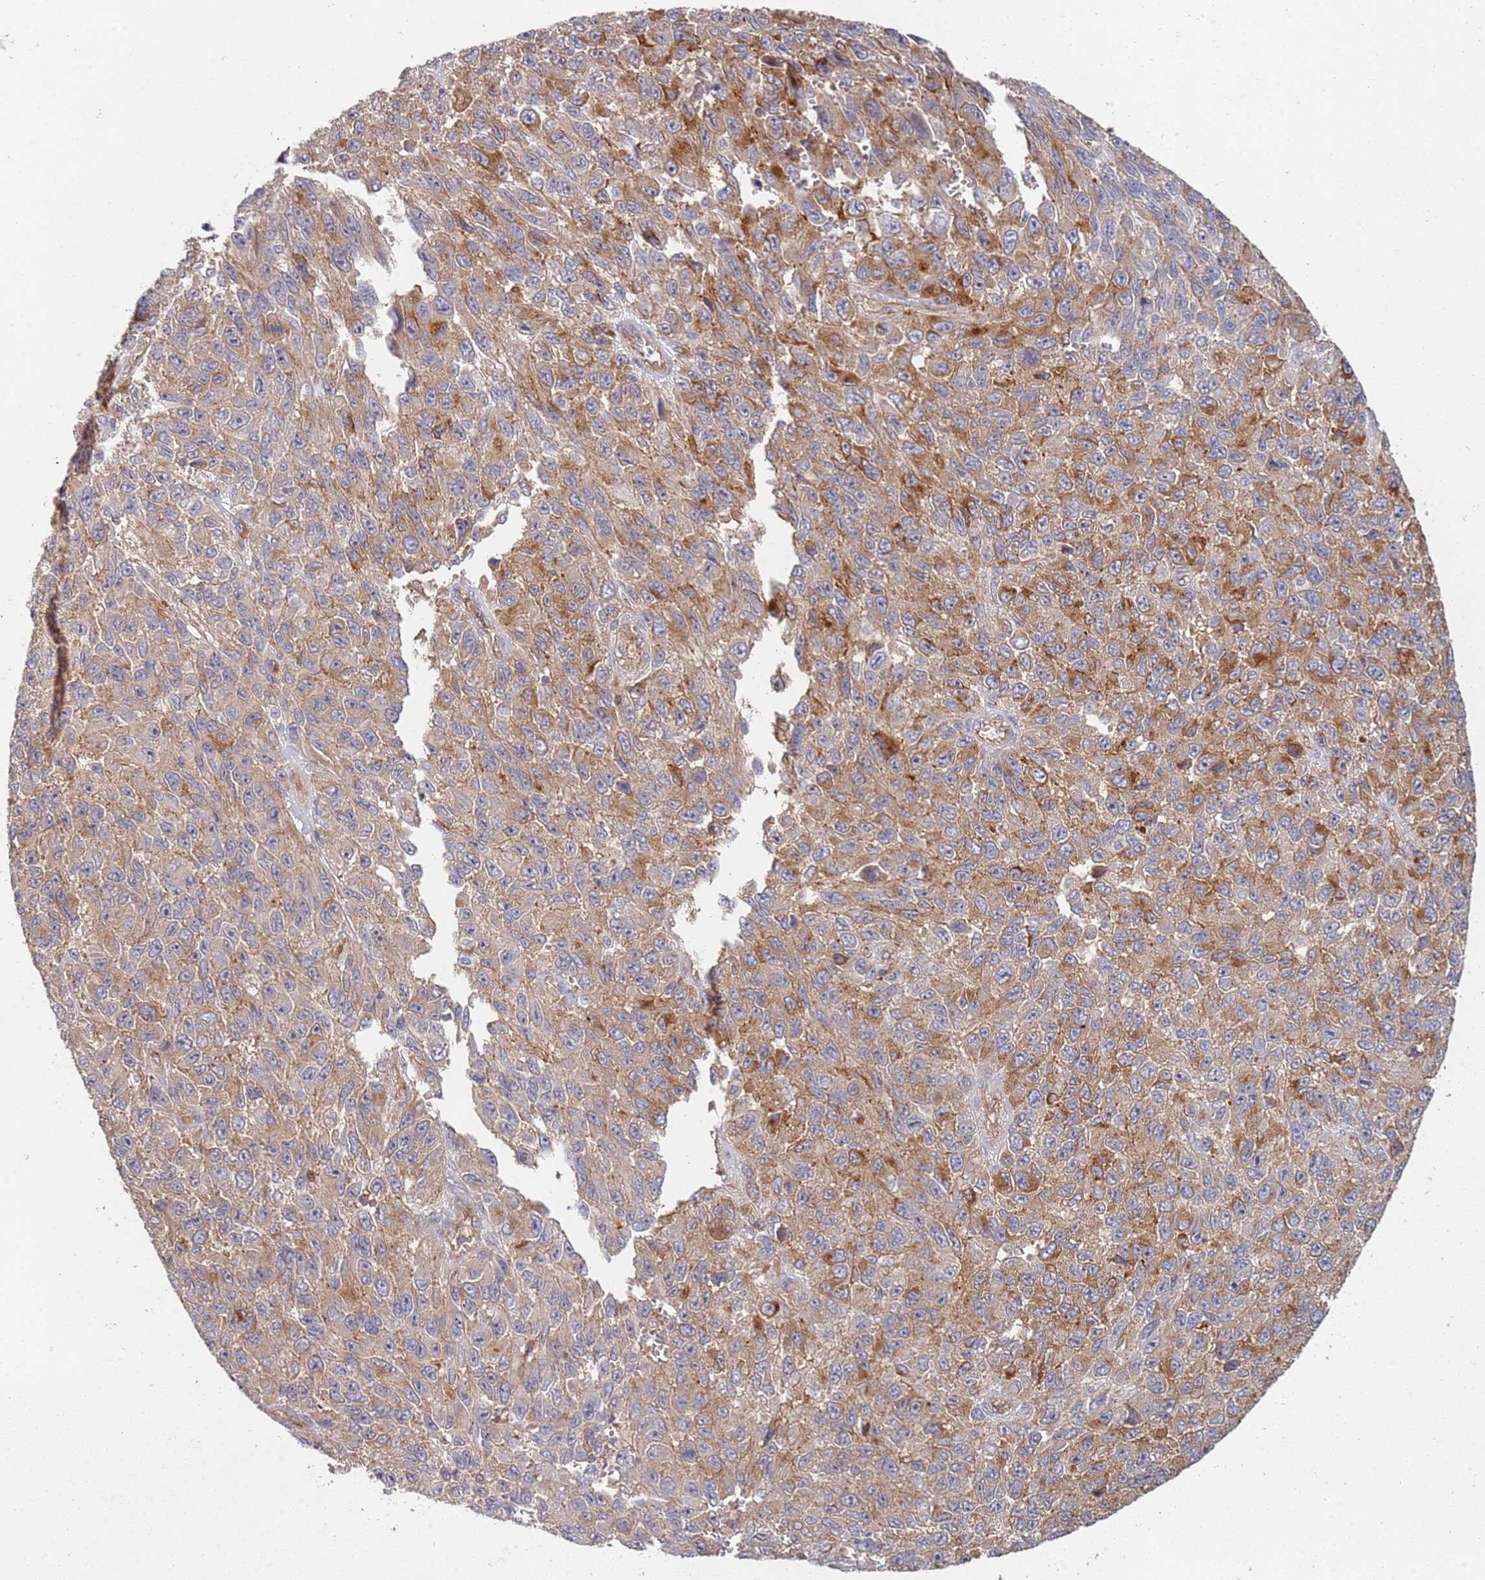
{"staining": {"intensity": "moderate", "quantity": ">75%", "location": "cytoplasmic/membranous"}, "tissue": "melanoma", "cell_type": "Tumor cells", "image_type": "cancer", "snomed": [{"axis": "morphology", "description": "Normal tissue, NOS"}, {"axis": "morphology", "description": "Malignant melanoma, NOS"}, {"axis": "topography", "description": "Skin"}], "caption": "Immunohistochemistry of melanoma reveals medium levels of moderate cytoplasmic/membranous staining in approximately >75% of tumor cells.", "gene": "ABCB6", "patient": {"sex": "female", "age": 96}}